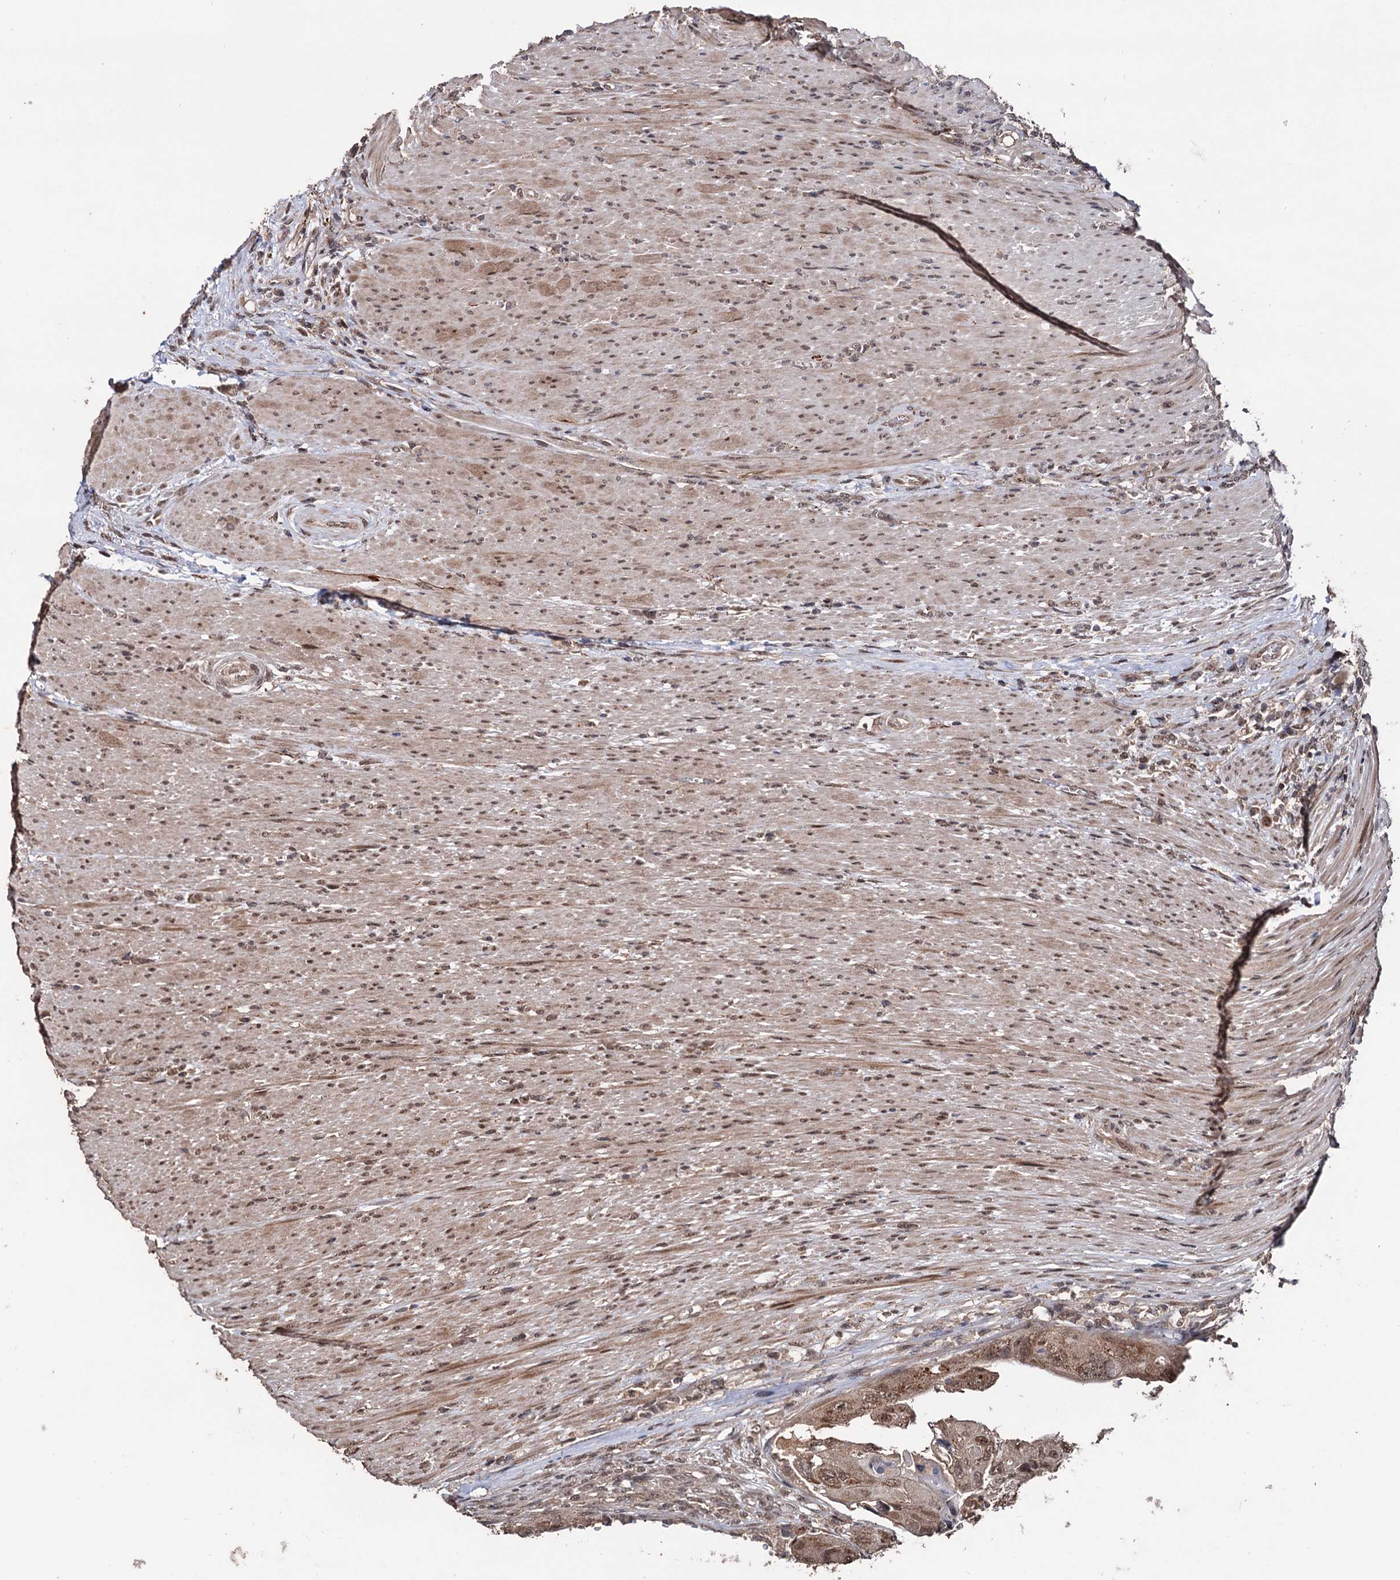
{"staining": {"intensity": "moderate", "quantity": ">75%", "location": "cytoplasmic/membranous,nuclear"}, "tissue": "colorectal cancer", "cell_type": "Tumor cells", "image_type": "cancer", "snomed": [{"axis": "morphology", "description": "Adenocarcinoma, NOS"}, {"axis": "topography", "description": "Rectum"}], "caption": "Adenocarcinoma (colorectal) tissue reveals moderate cytoplasmic/membranous and nuclear positivity in about >75% of tumor cells, visualized by immunohistochemistry.", "gene": "KLF5", "patient": {"sex": "male", "age": 63}}